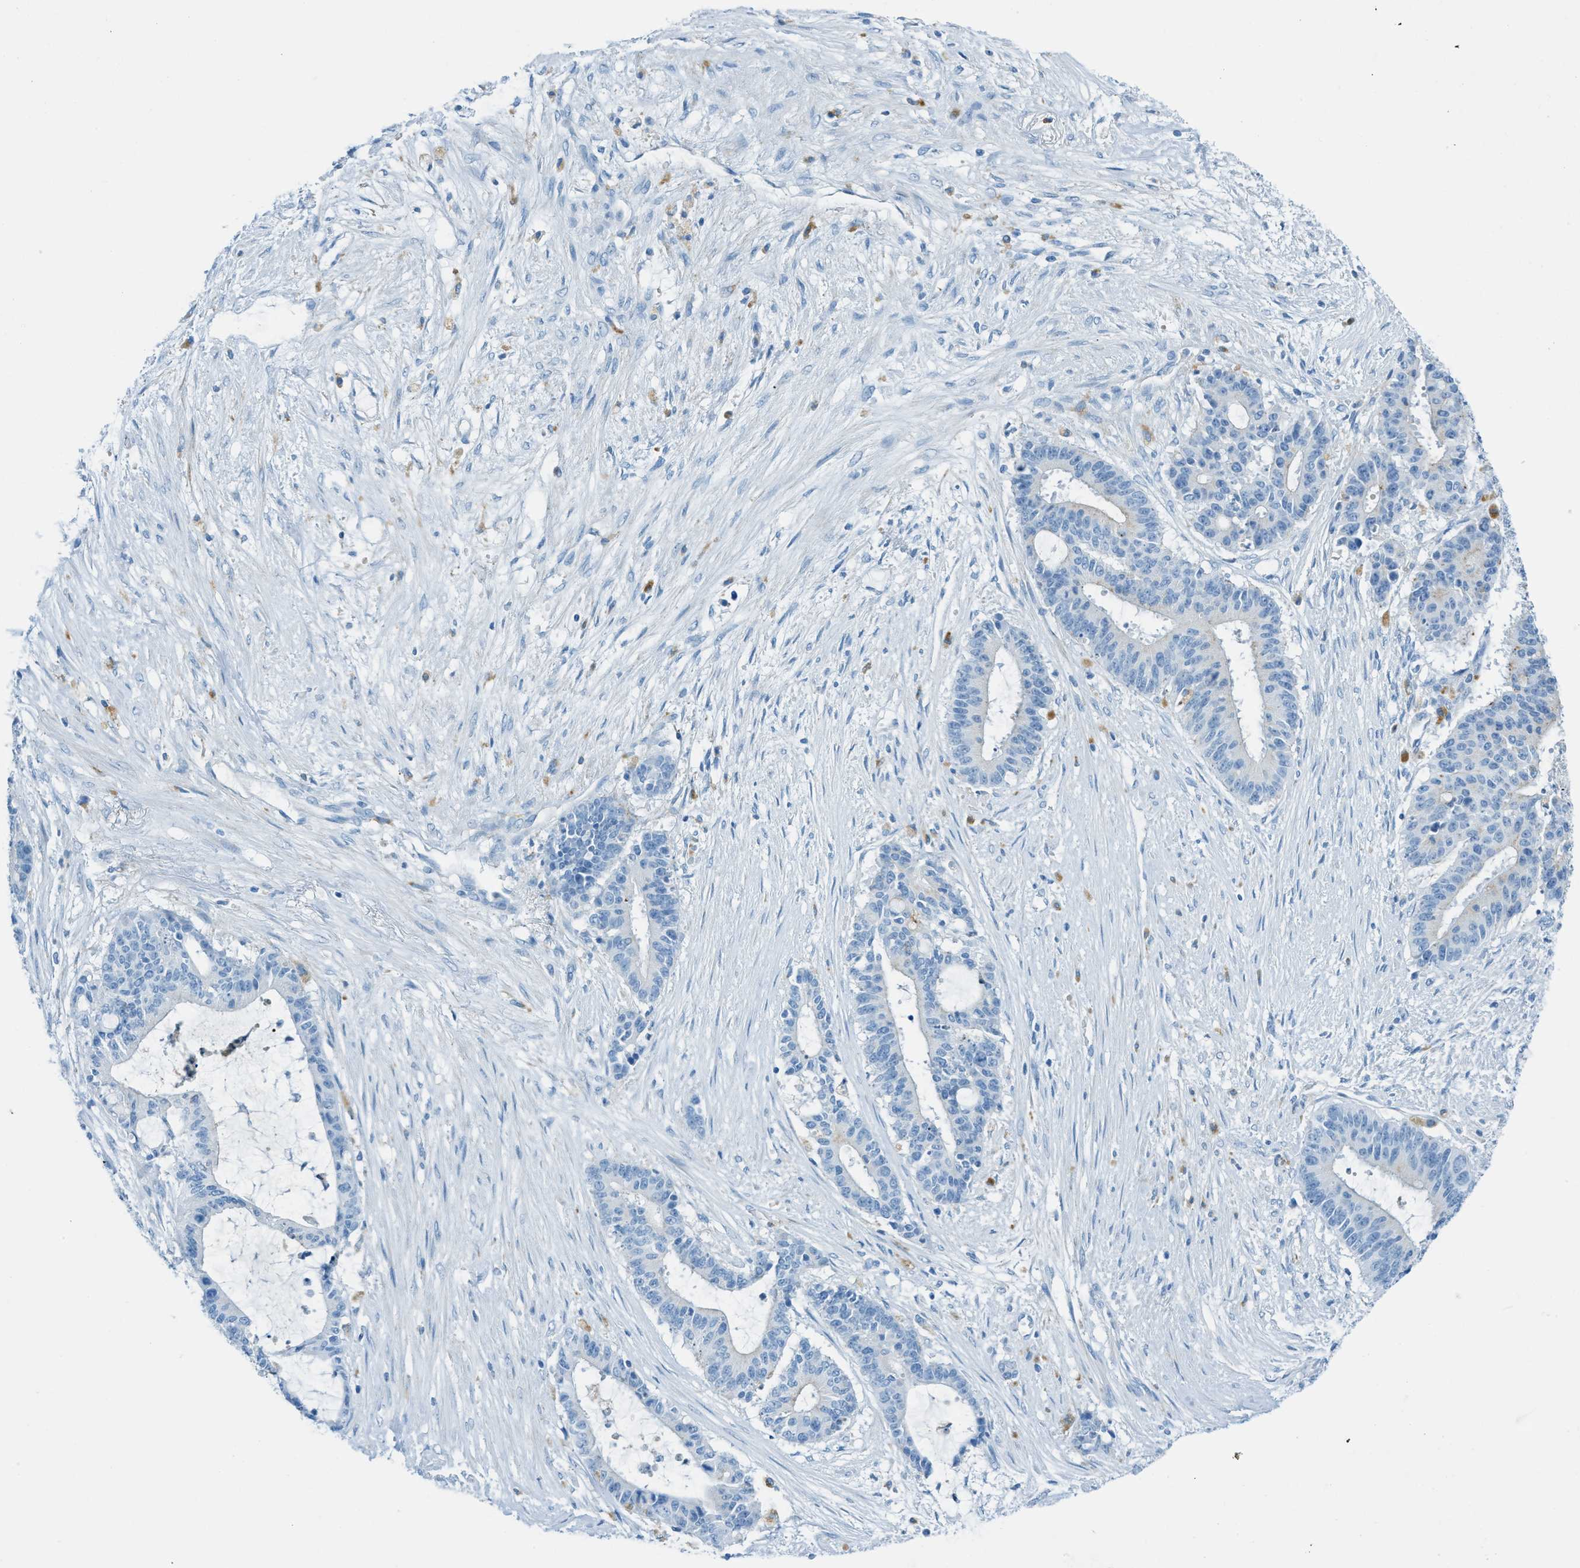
{"staining": {"intensity": "negative", "quantity": "none", "location": "none"}, "tissue": "liver cancer", "cell_type": "Tumor cells", "image_type": "cancer", "snomed": [{"axis": "morphology", "description": "Cholangiocarcinoma"}, {"axis": "topography", "description": "Liver"}], "caption": "DAB immunohistochemical staining of liver cancer shows no significant expression in tumor cells.", "gene": "C21orf62", "patient": {"sex": "female", "age": 73}}